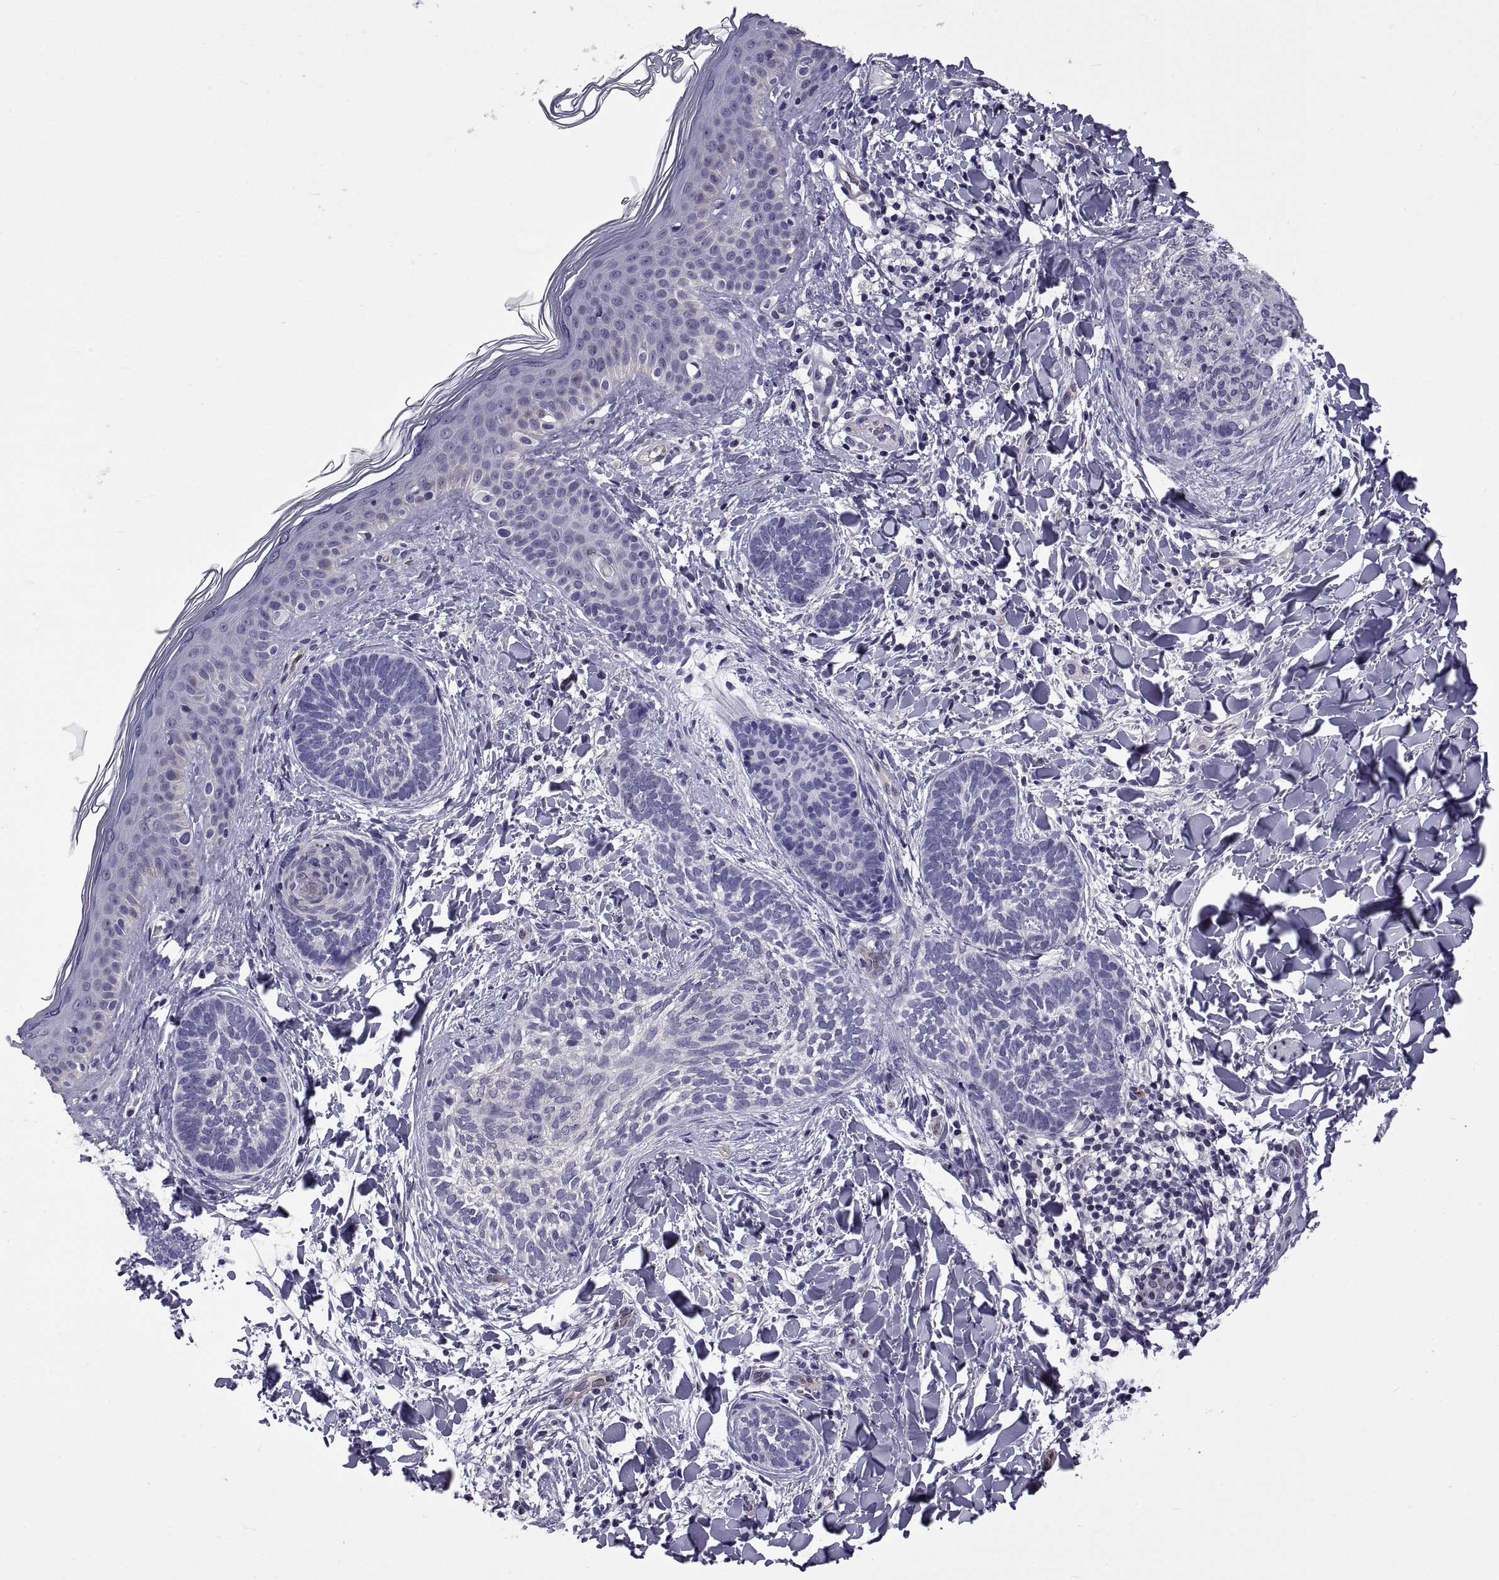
{"staining": {"intensity": "negative", "quantity": "none", "location": "none"}, "tissue": "skin cancer", "cell_type": "Tumor cells", "image_type": "cancer", "snomed": [{"axis": "morphology", "description": "Normal tissue, NOS"}, {"axis": "morphology", "description": "Basal cell carcinoma"}, {"axis": "topography", "description": "Skin"}], "caption": "A micrograph of human skin cancer (basal cell carcinoma) is negative for staining in tumor cells. The staining was performed using DAB (3,3'-diaminobenzidine) to visualize the protein expression in brown, while the nuclei were stained in blue with hematoxylin (Magnification: 20x).", "gene": "LCN9", "patient": {"sex": "male", "age": 46}}